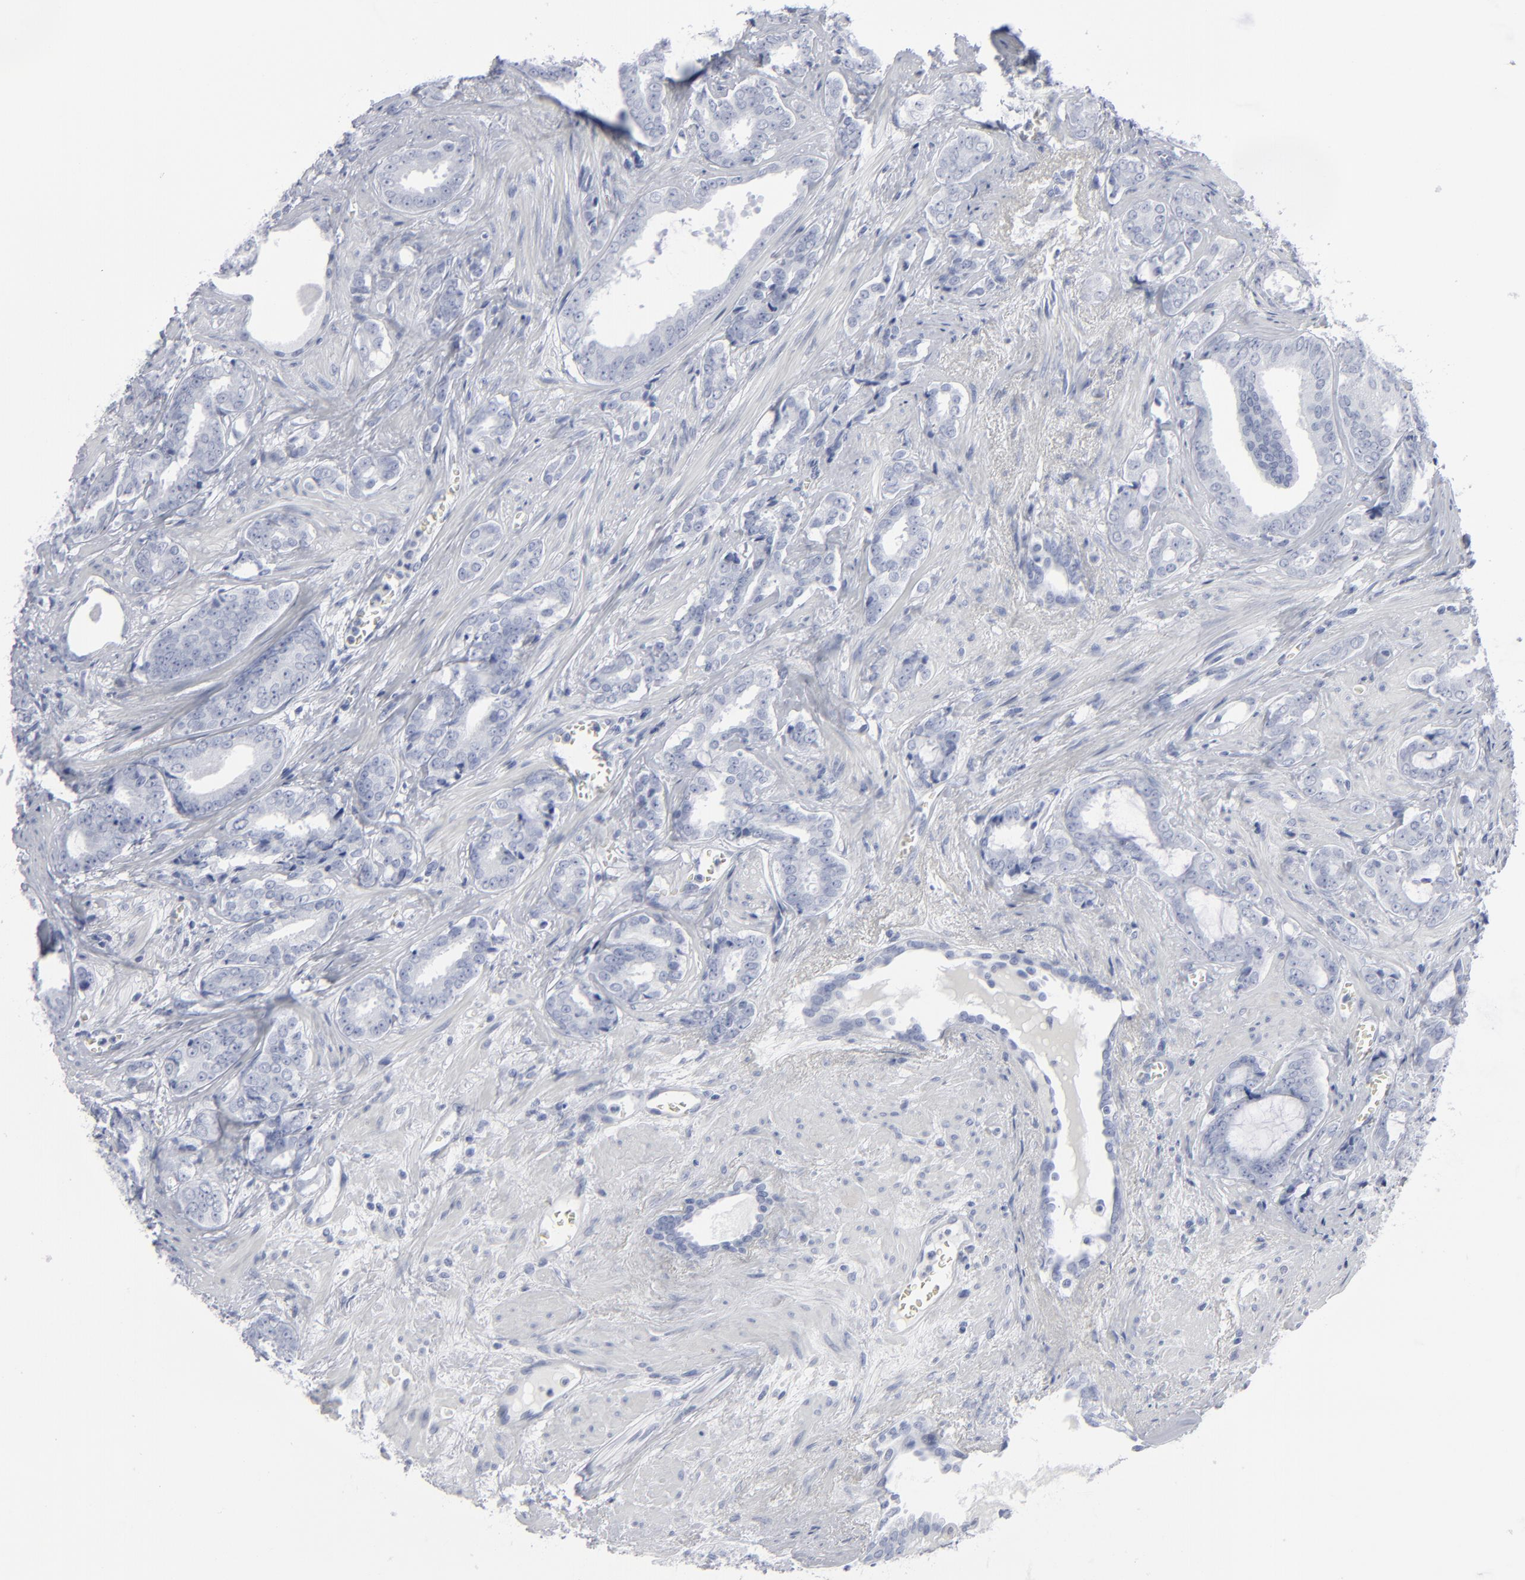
{"staining": {"intensity": "negative", "quantity": "none", "location": "none"}, "tissue": "prostate cancer", "cell_type": "Tumor cells", "image_type": "cancer", "snomed": [{"axis": "morphology", "description": "Adenocarcinoma, Medium grade"}, {"axis": "topography", "description": "Prostate"}], "caption": "A high-resolution micrograph shows immunohistochemistry staining of prostate cancer, which reveals no significant staining in tumor cells. (Stains: DAB (3,3'-diaminobenzidine) immunohistochemistry (IHC) with hematoxylin counter stain, Microscopy: brightfield microscopy at high magnification).", "gene": "MSLN", "patient": {"sex": "male", "age": 79}}